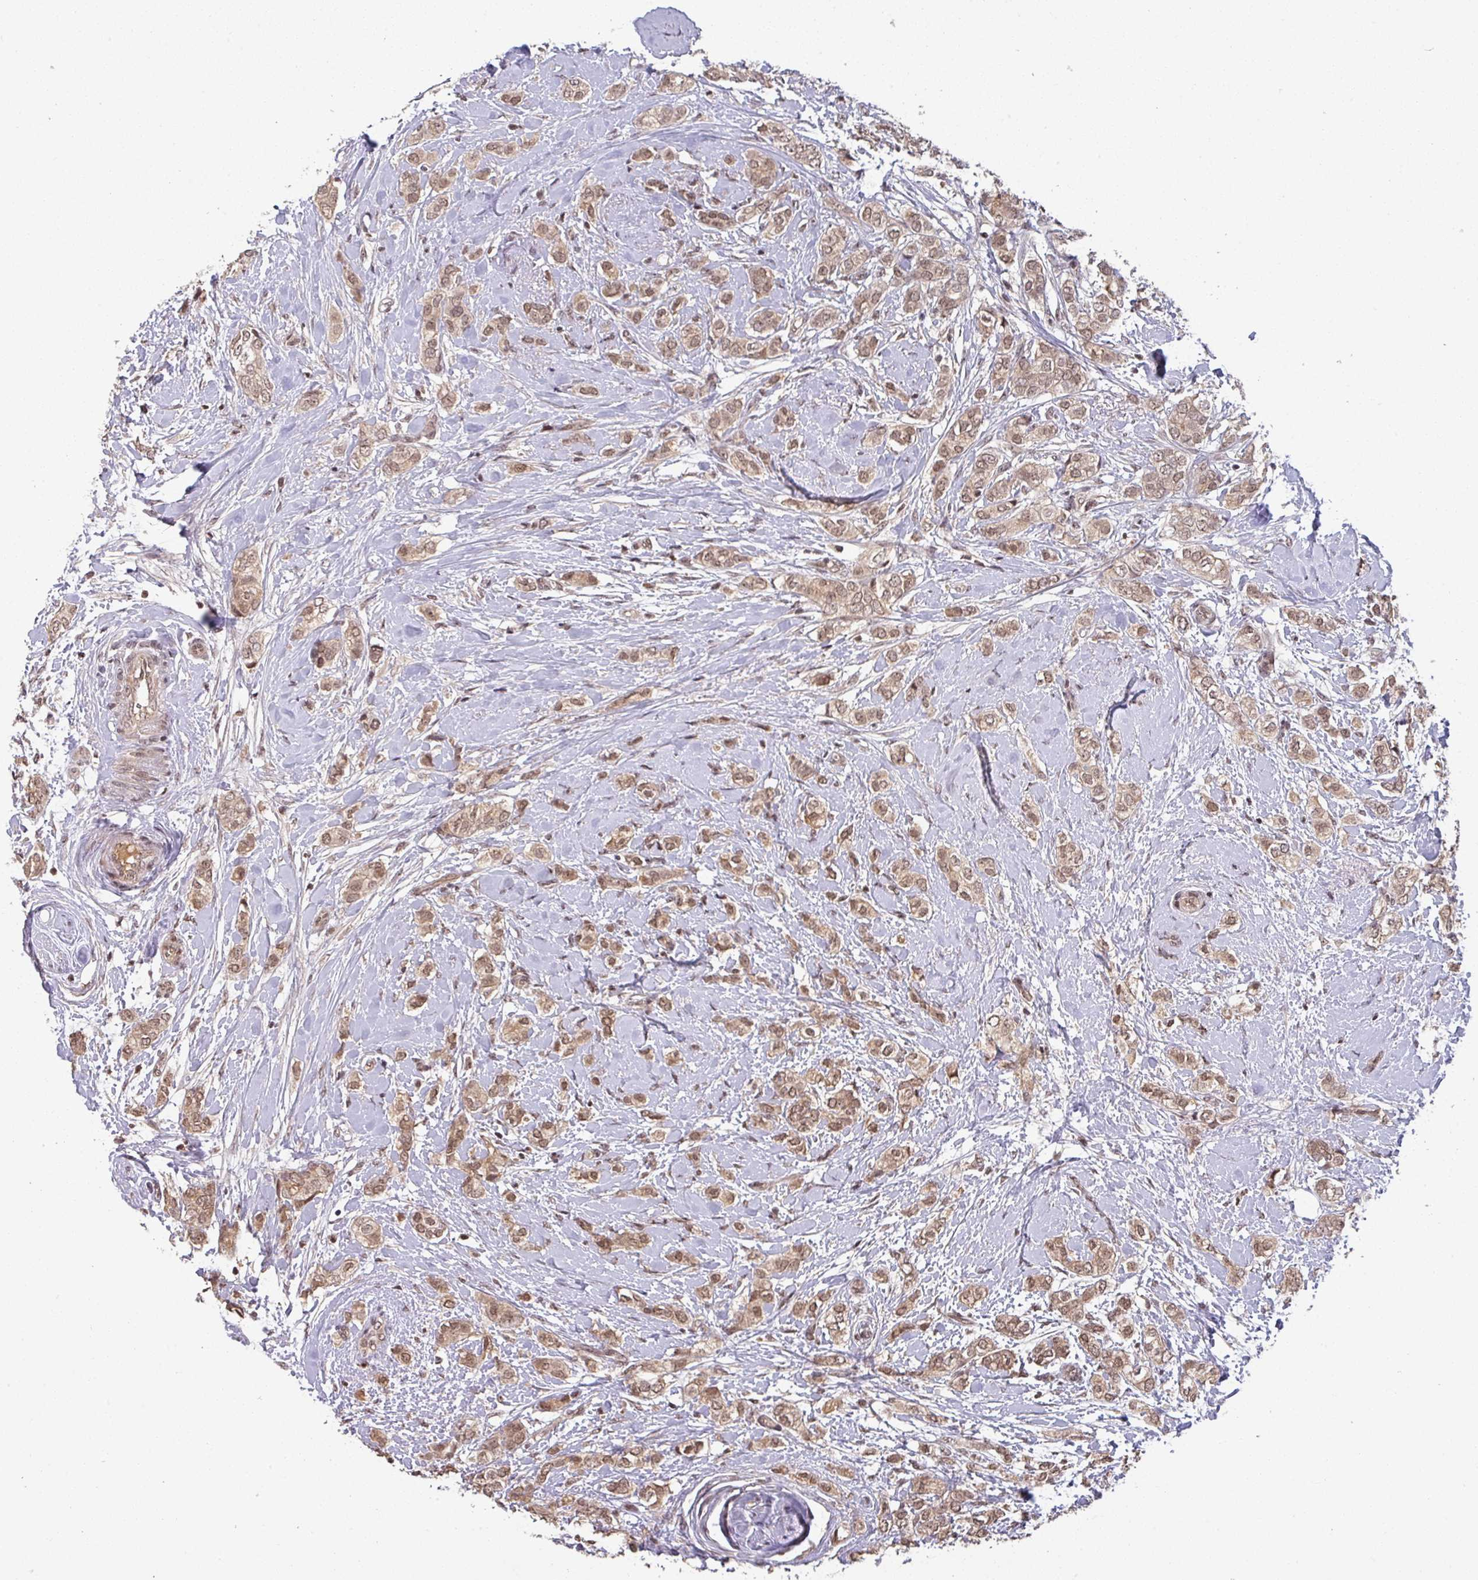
{"staining": {"intensity": "moderate", "quantity": ">75%", "location": "nuclear"}, "tissue": "breast cancer", "cell_type": "Tumor cells", "image_type": "cancer", "snomed": [{"axis": "morphology", "description": "Duct carcinoma"}, {"axis": "topography", "description": "Breast"}], "caption": "The photomicrograph demonstrates a brown stain indicating the presence of a protein in the nuclear of tumor cells in breast cancer (intraductal carcinoma).", "gene": "ZBTB14", "patient": {"sex": "female", "age": 73}}